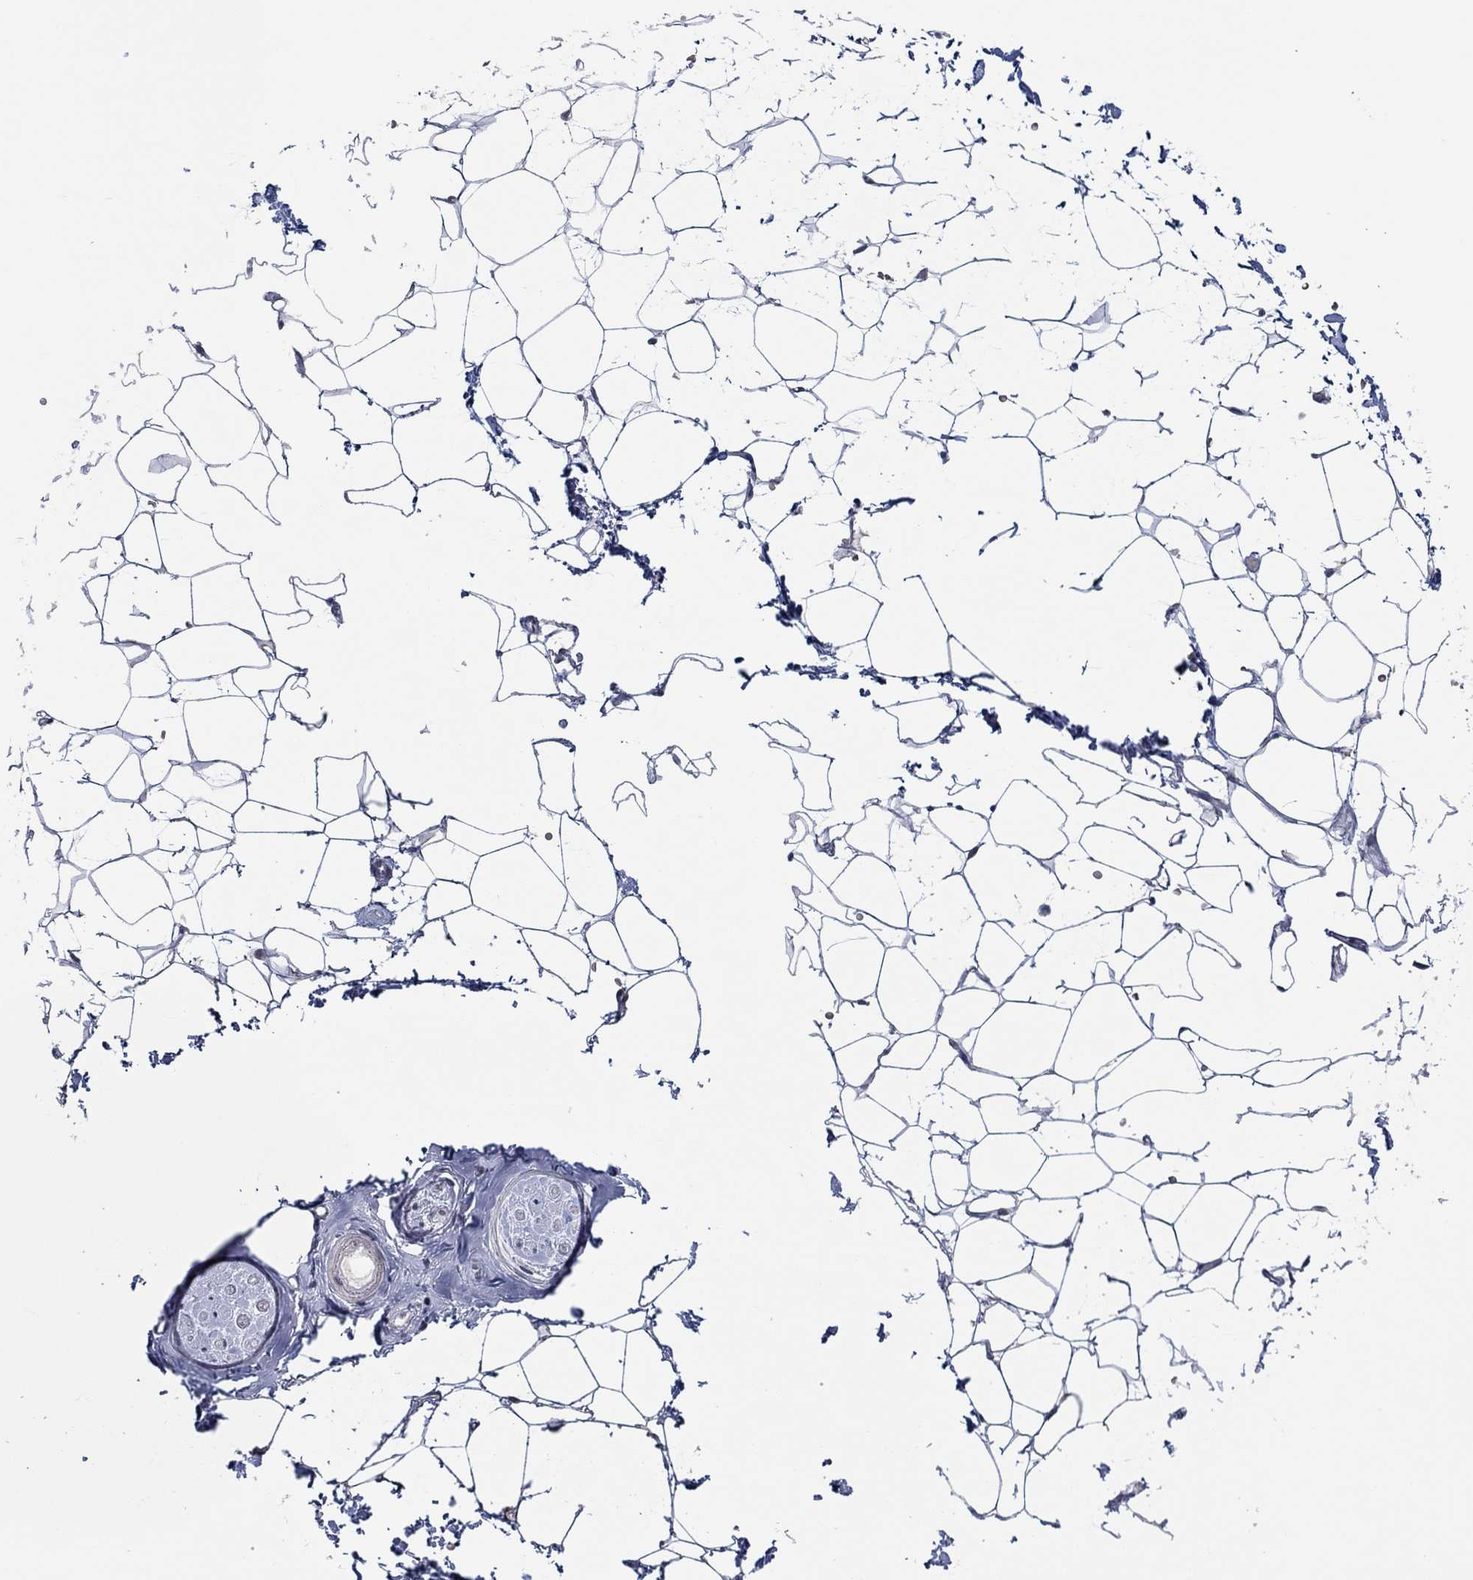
{"staining": {"intensity": "negative", "quantity": "none", "location": "none"}, "tissue": "adipose tissue", "cell_type": "Adipocytes", "image_type": "normal", "snomed": [{"axis": "morphology", "description": "Normal tissue, NOS"}, {"axis": "topography", "description": "Skin"}, {"axis": "topography", "description": "Peripheral nerve tissue"}], "caption": "Human adipose tissue stained for a protein using immunohistochemistry (IHC) exhibits no staining in adipocytes.", "gene": "SLC34A1", "patient": {"sex": "female", "age": 56}}